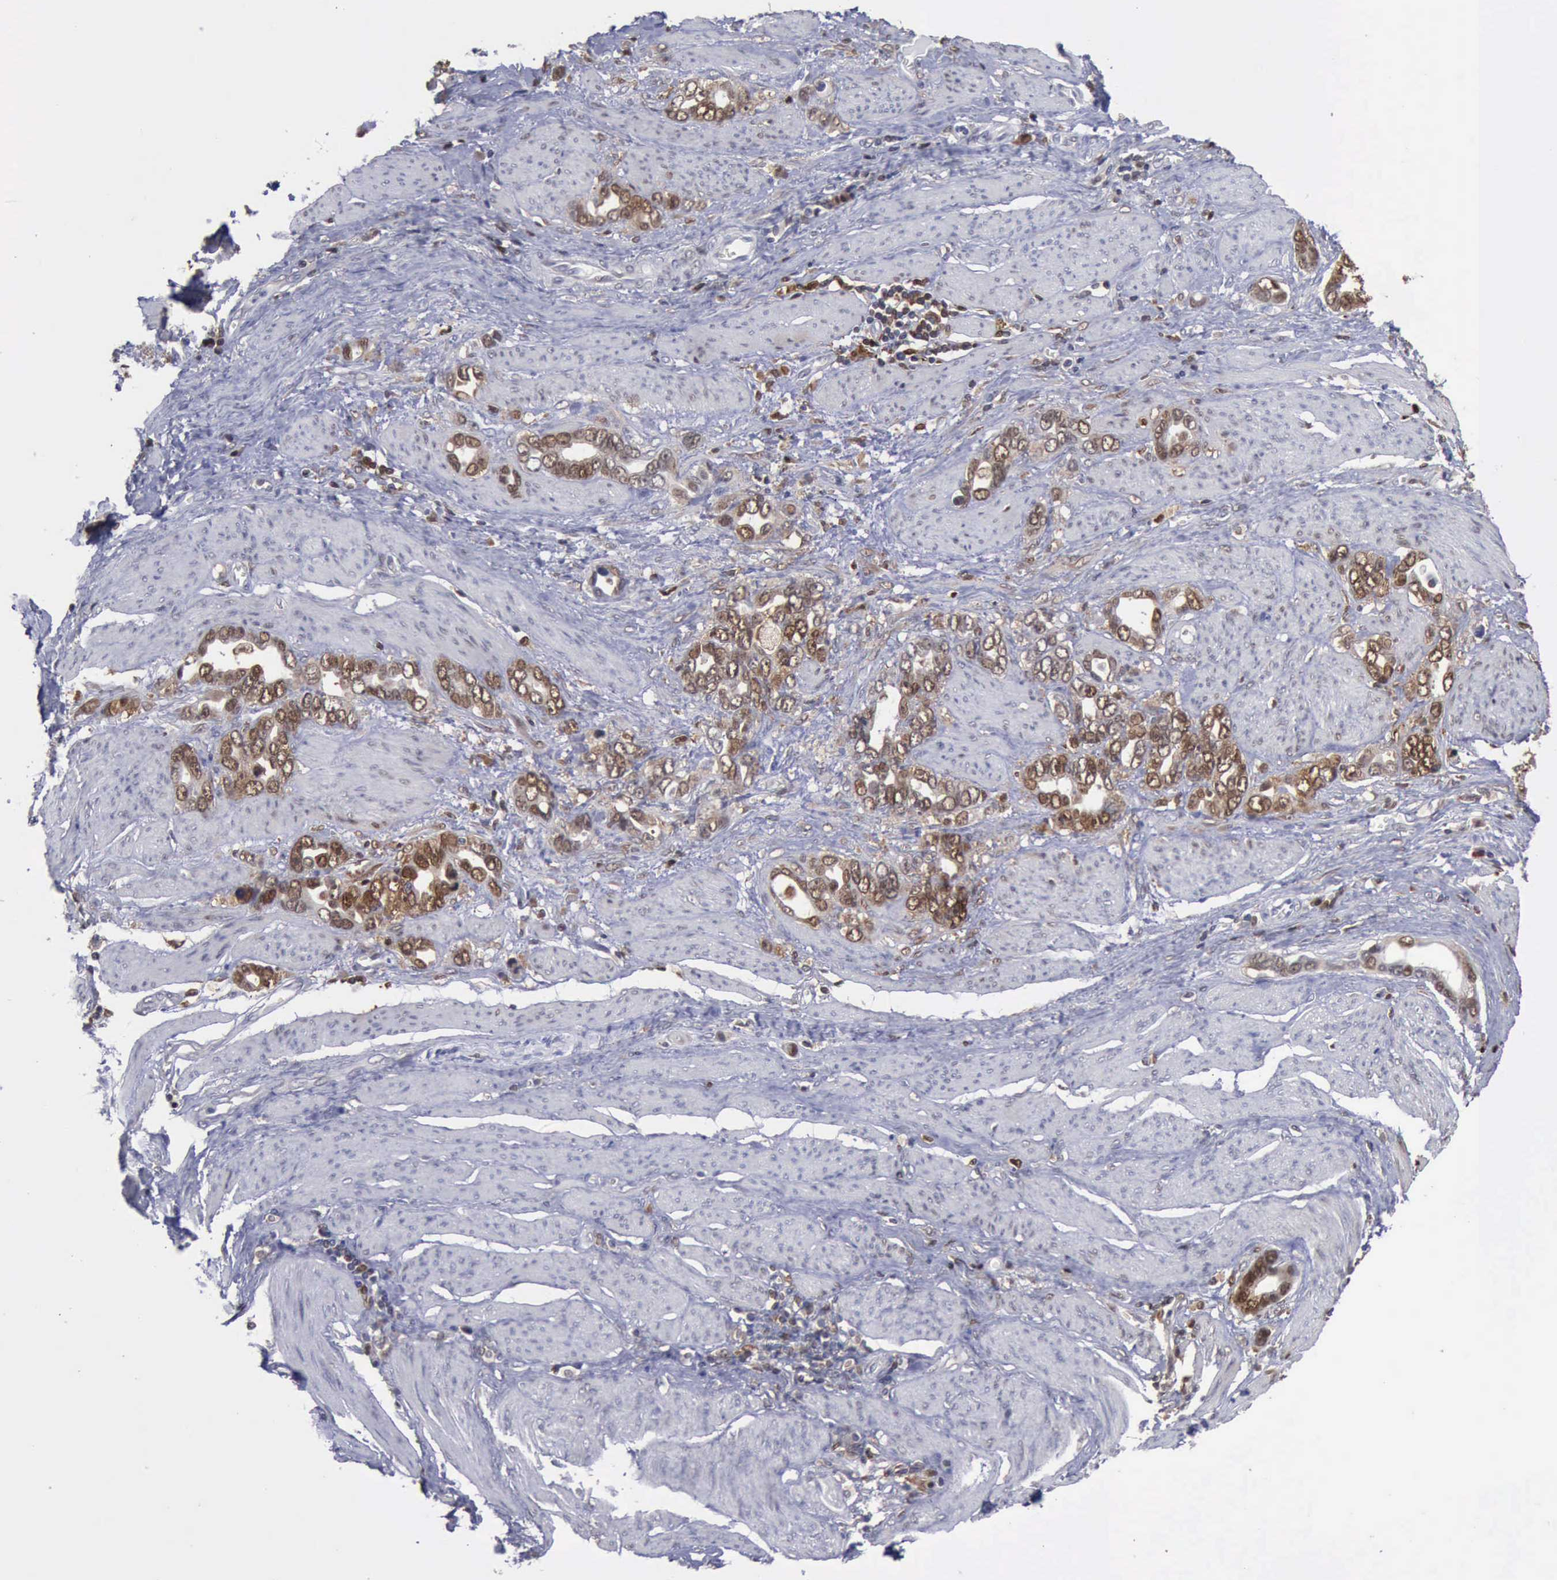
{"staining": {"intensity": "weak", "quantity": "25%-75%", "location": "nuclear"}, "tissue": "stomach cancer", "cell_type": "Tumor cells", "image_type": "cancer", "snomed": [{"axis": "morphology", "description": "Adenocarcinoma, NOS"}, {"axis": "topography", "description": "Stomach"}], "caption": "The immunohistochemical stain labels weak nuclear positivity in tumor cells of stomach cancer (adenocarcinoma) tissue.", "gene": "STAT1", "patient": {"sex": "male", "age": 78}}